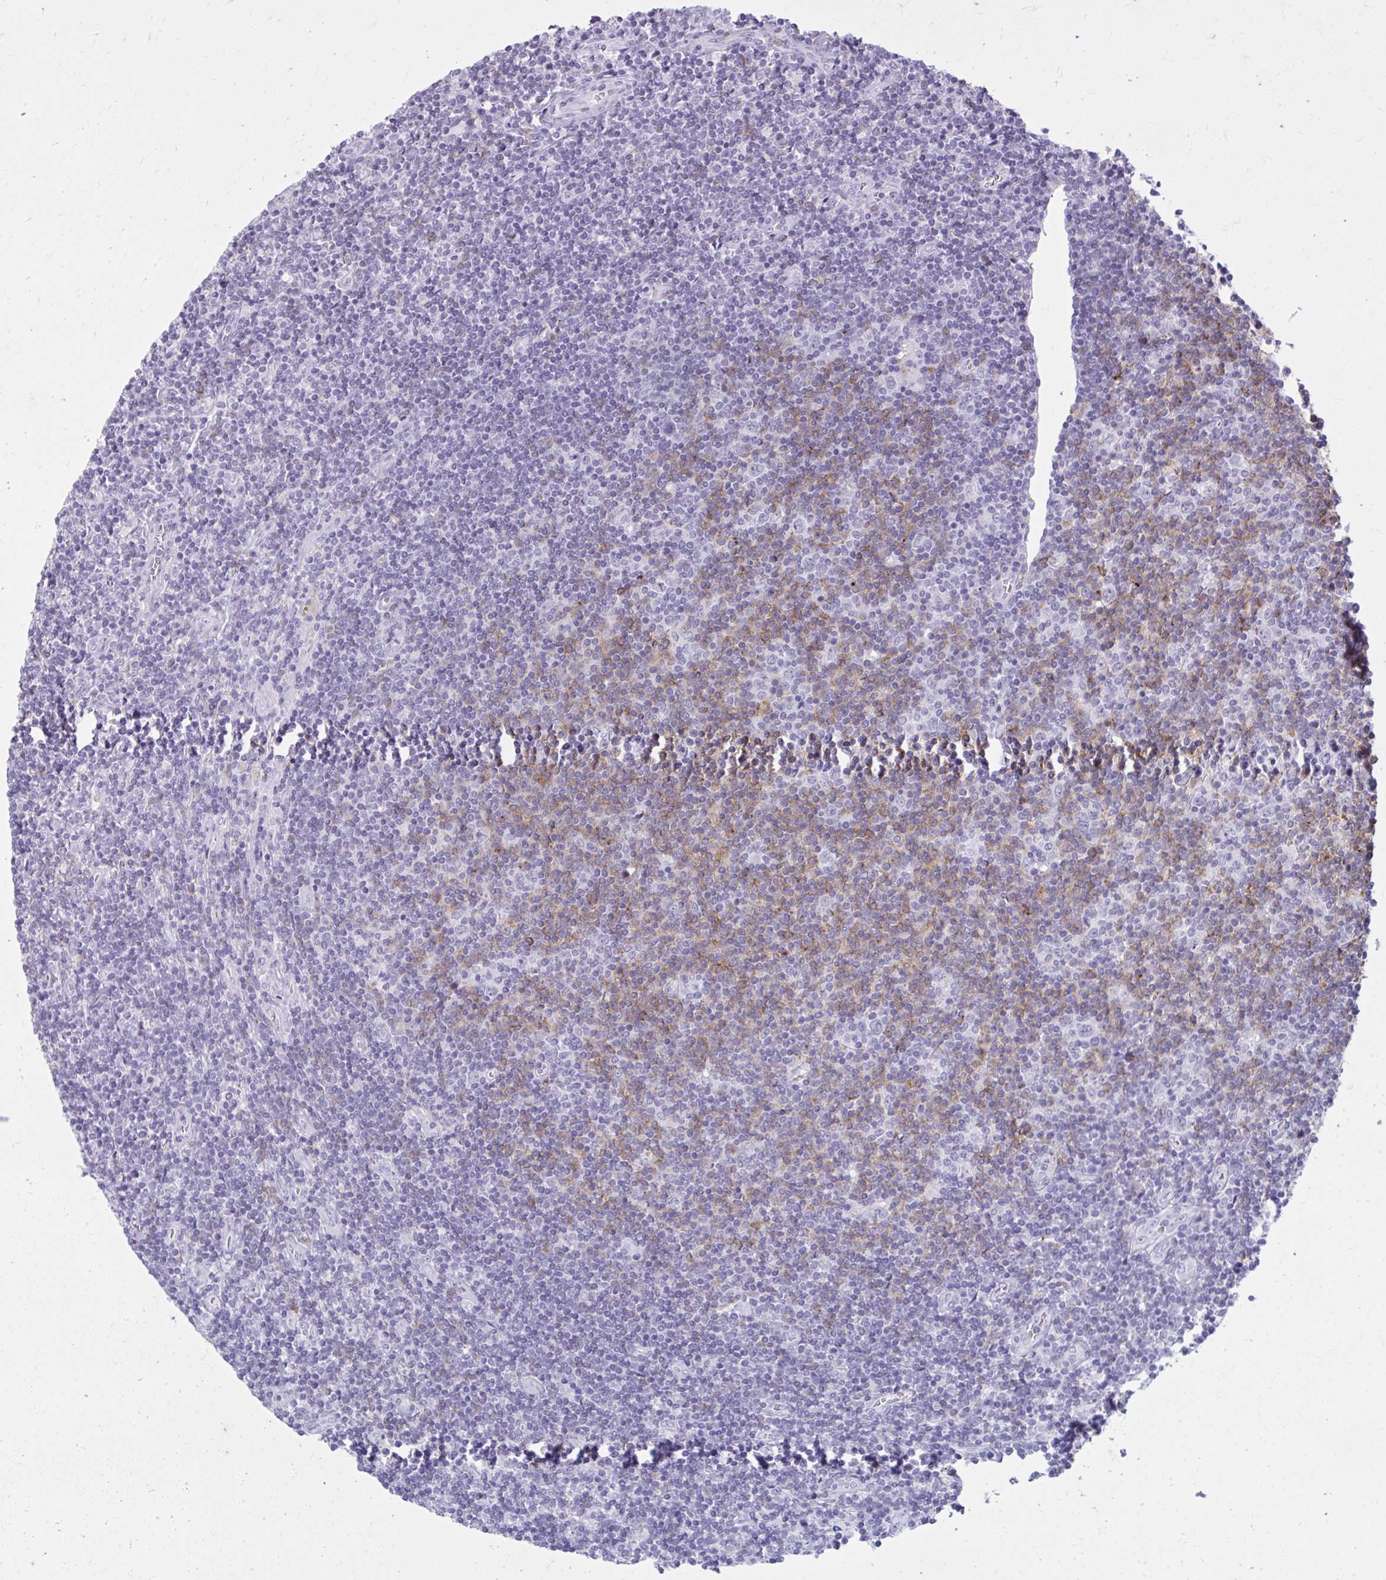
{"staining": {"intensity": "negative", "quantity": "none", "location": "none"}, "tissue": "lymphoma", "cell_type": "Tumor cells", "image_type": "cancer", "snomed": [{"axis": "morphology", "description": "Hodgkin's disease, NOS"}, {"axis": "topography", "description": "Lymph node"}], "caption": "This is an immunohistochemistry (IHC) histopathology image of human lymphoma. There is no staining in tumor cells.", "gene": "OR4B1", "patient": {"sex": "male", "age": 40}}